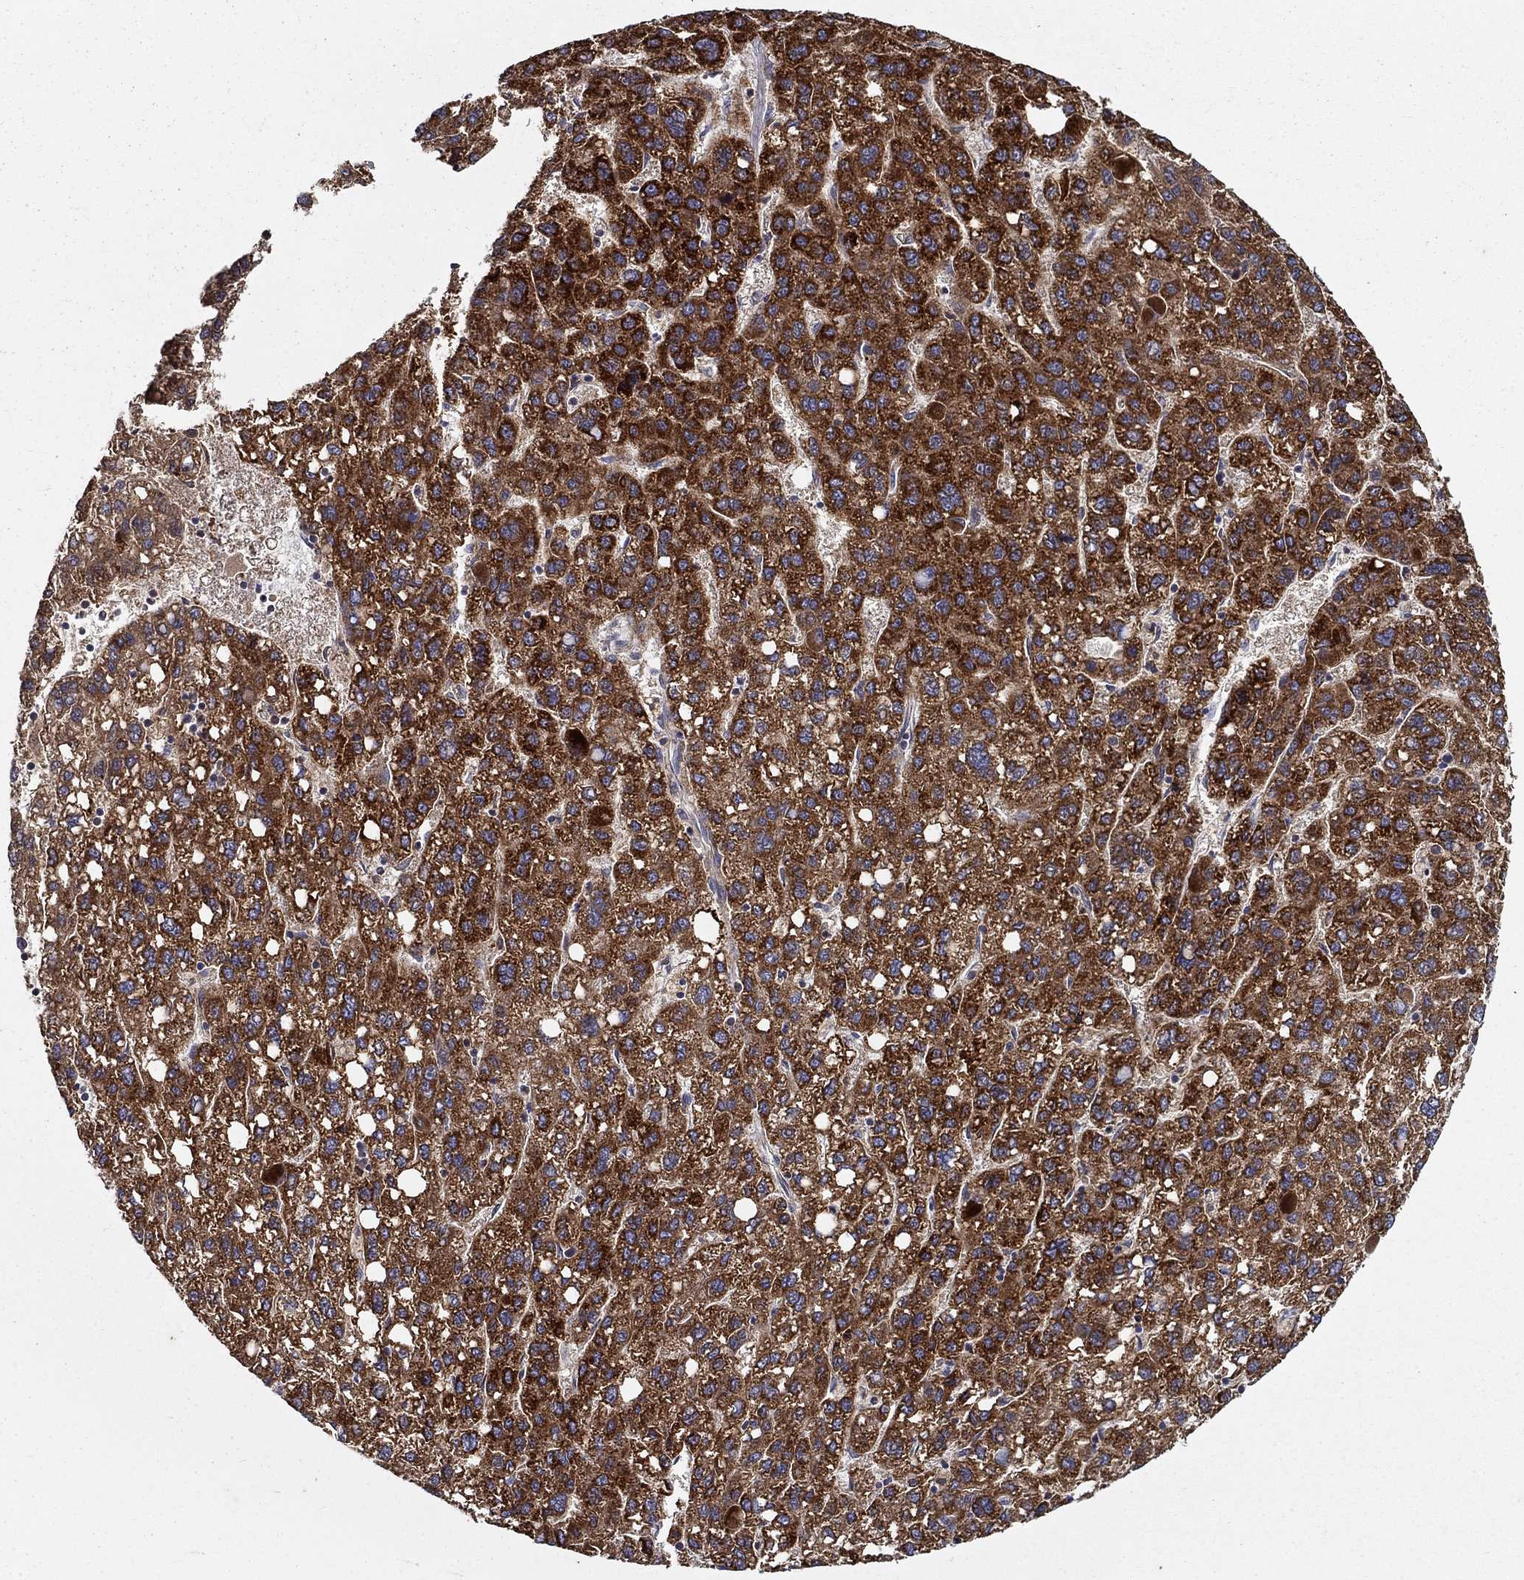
{"staining": {"intensity": "strong", "quantity": ">75%", "location": "cytoplasmic/membranous"}, "tissue": "liver cancer", "cell_type": "Tumor cells", "image_type": "cancer", "snomed": [{"axis": "morphology", "description": "Carcinoma, Hepatocellular, NOS"}, {"axis": "topography", "description": "Liver"}], "caption": "Immunohistochemistry (DAB (3,3'-diaminobenzidine)) staining of liver cancer shows strong cytoplasmic/membranous protein staining in approximately >75% of tumor cells. (brown staining indicates protein expression, while blue staining denotes nuclei).", "gene": "ALDH4A1", "patient": {"sex": "female", "age": 82}}